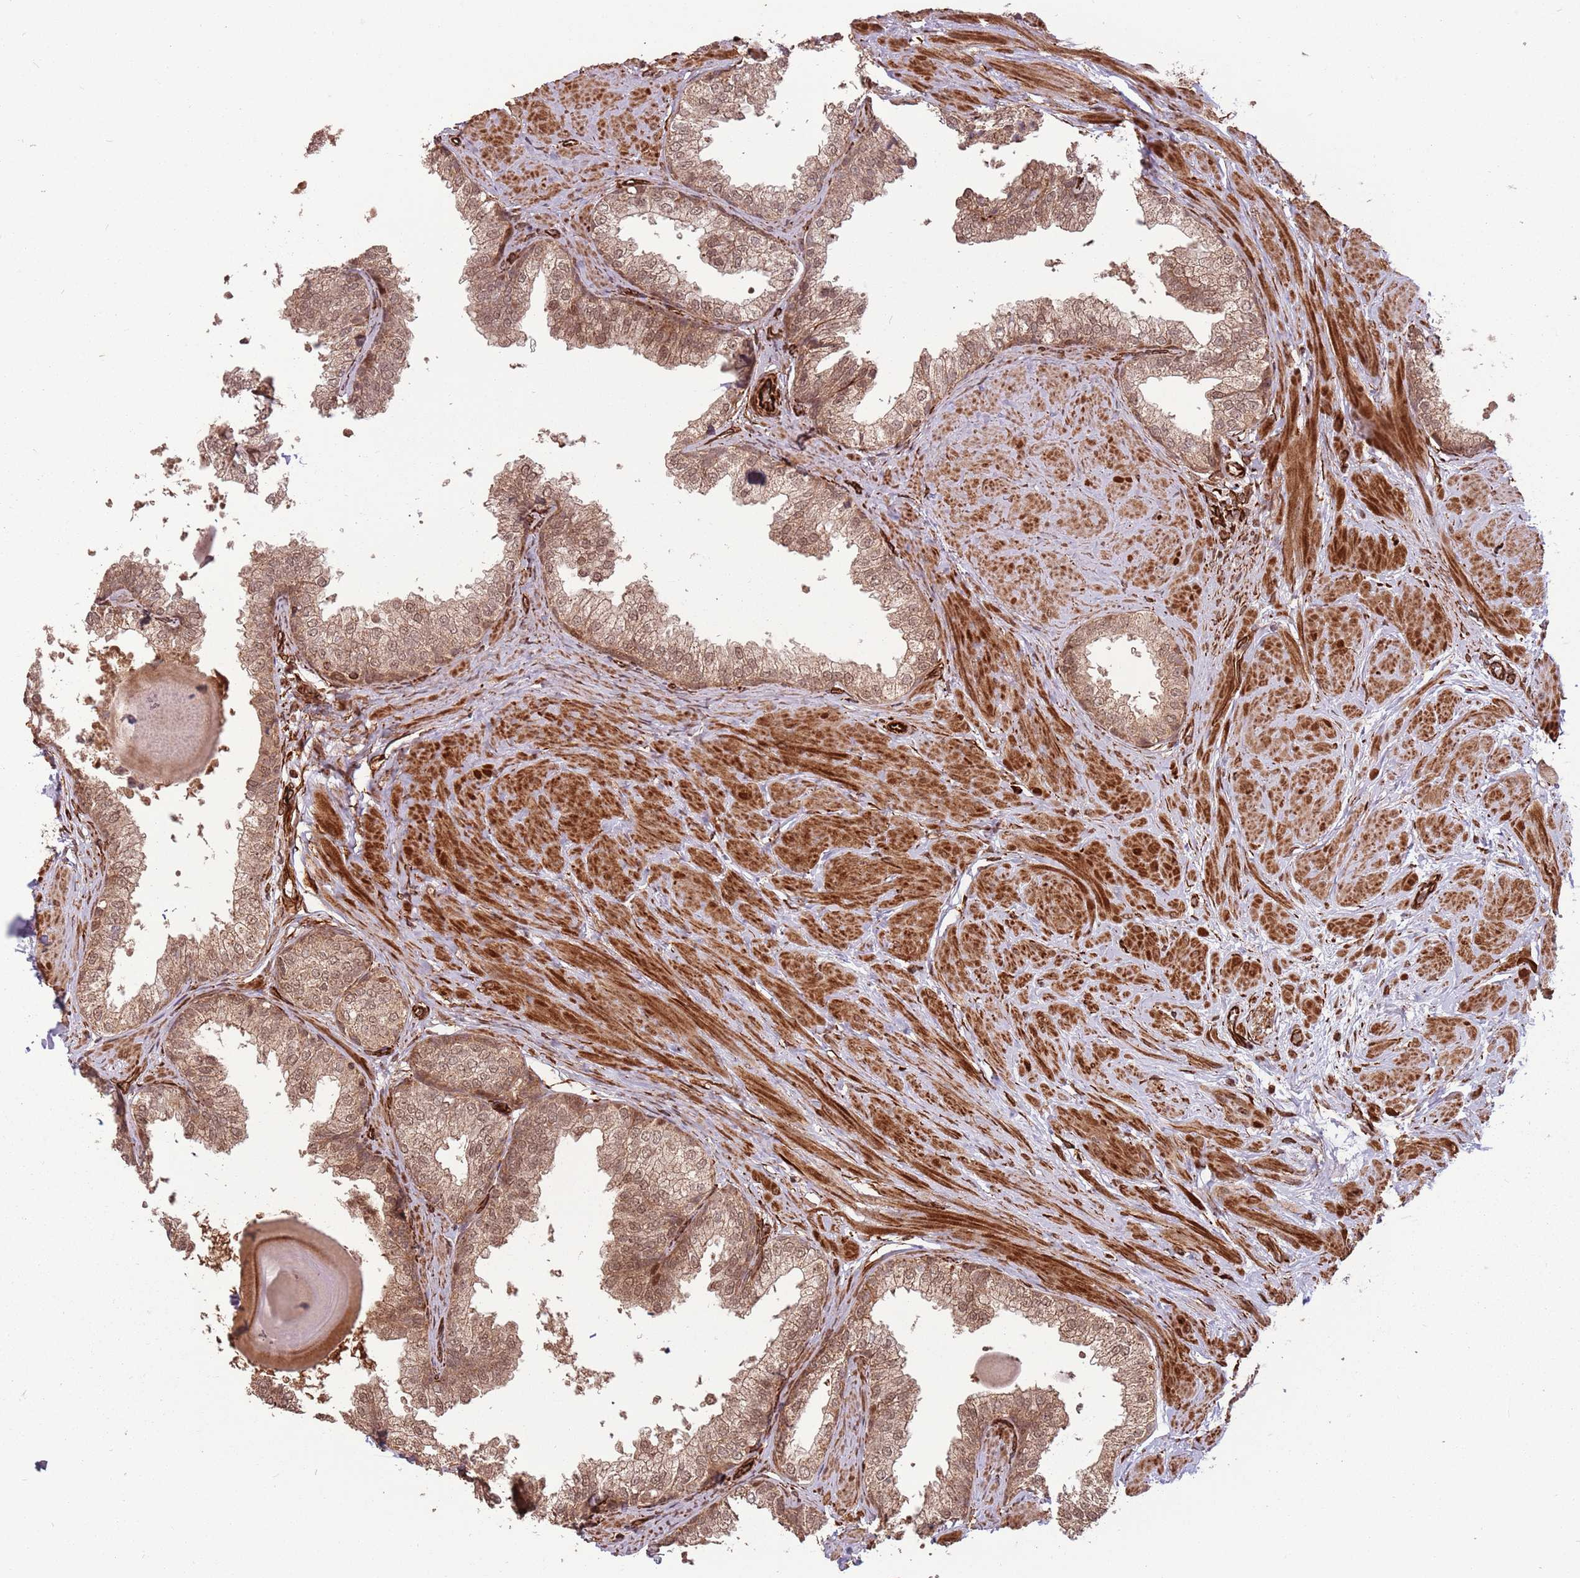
{"staining": {"intensity": "moderate", "quantity": ">75%", "location": "cytoplasmic/membranous,nuclear"}, "tissue": "prostate", "cell_type": "Glandular cells", "image_type": "normal", "snomed": [{"axis": "morphology", "description": "Normal tissue, NOS"}, {"axis": "topography", "description": "Prostate"}], "caption": "Immunohistochemistry (IHC) of benign prostate shows medium levels of moderate cytoplasmic/membranous,nuclear positivity in approximately >75% of glandular cells.", "gene": "ADAMTS3", "patient": {"sex": "male", "age": 48}}